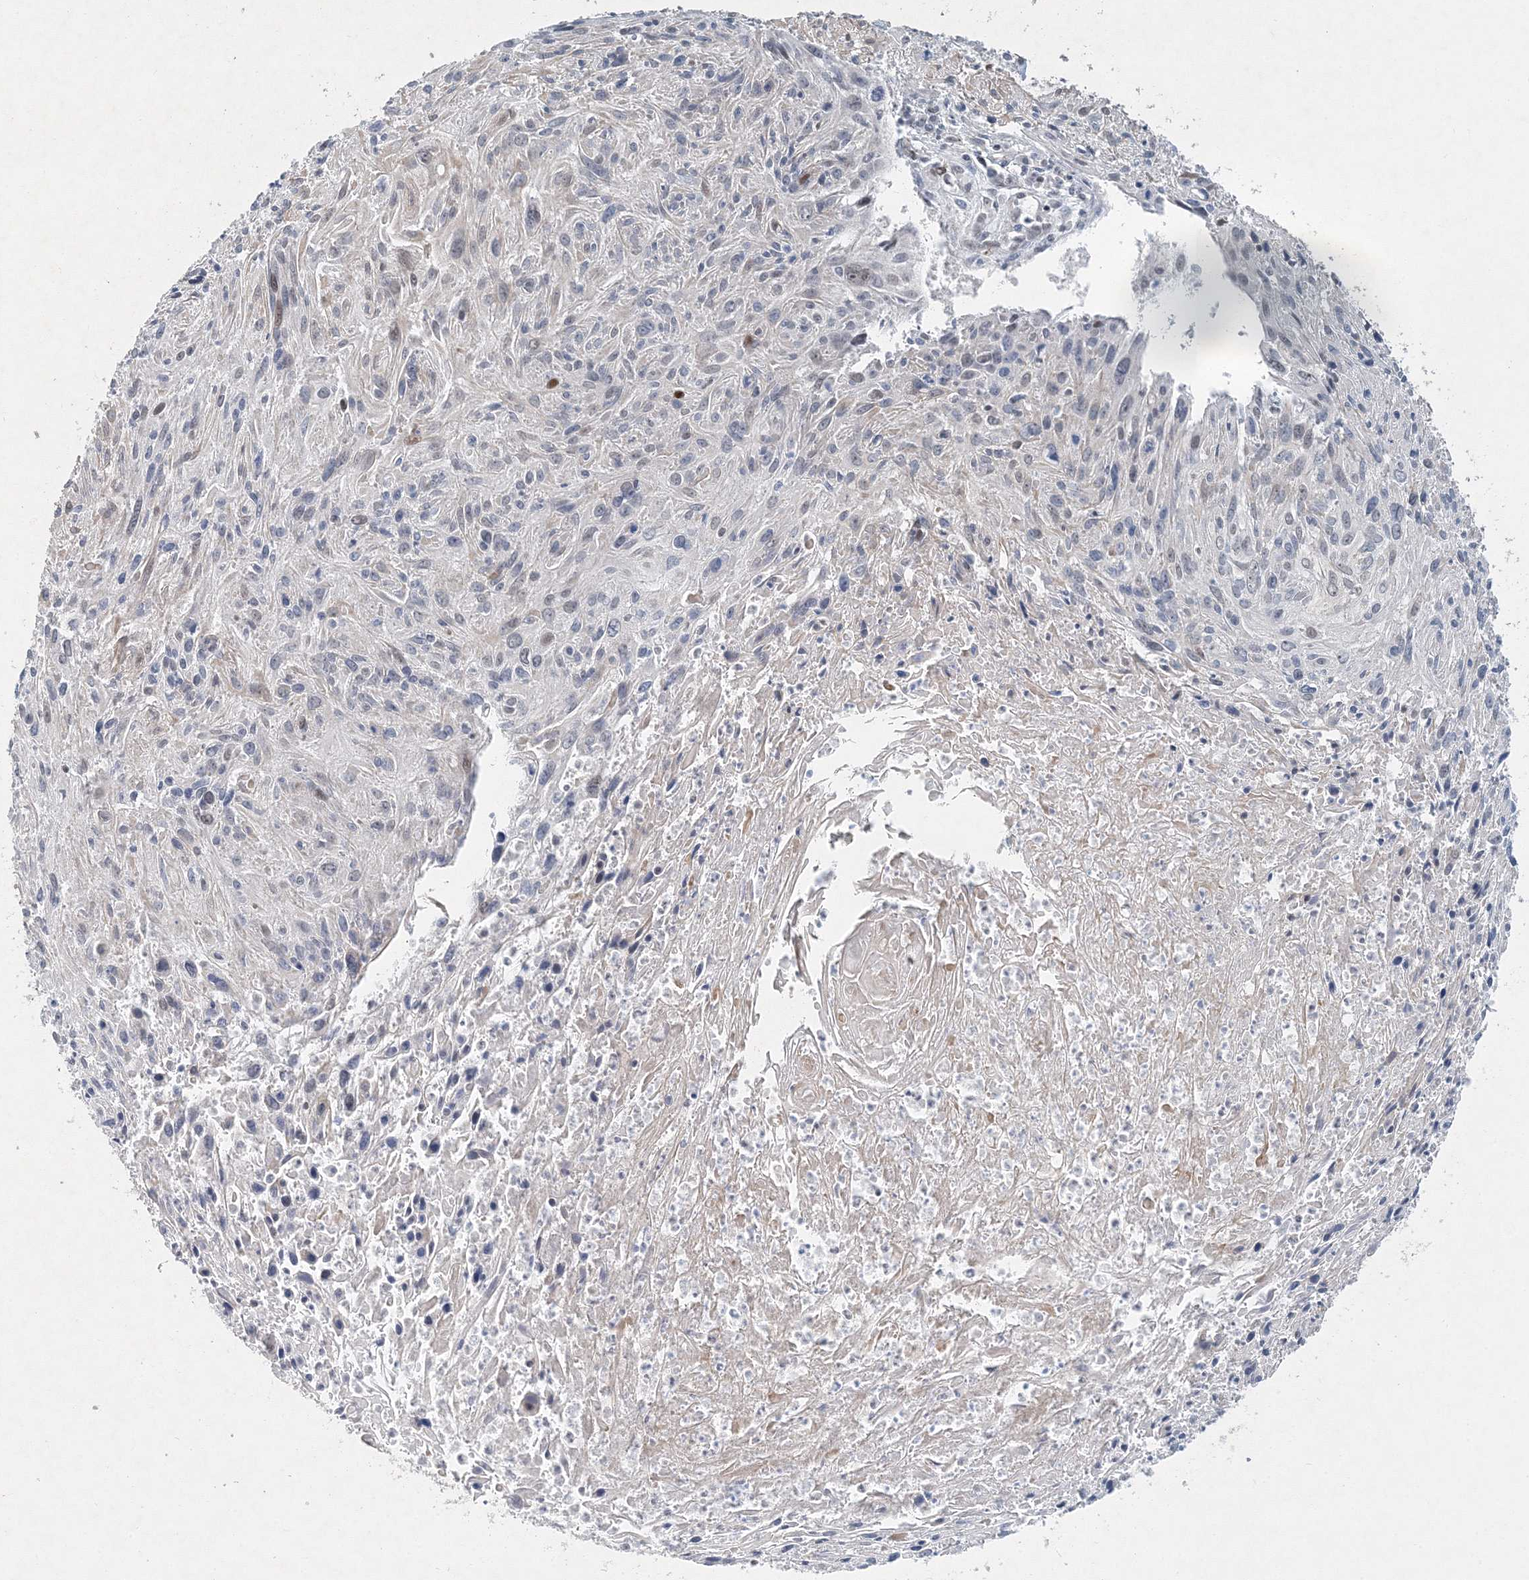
{"staining": {"intensity": "negative", "quantity": "none", "location": "none"}, "tissue": "cervical cancer", "cell_type": "Tumor cells", "image_type": "cancer", "snomed": [{"axis": "morphology", "description": "Squamous cell carcinoma, NOS"}, {"axis": "topography", "description": "Cervix"}], "caption": "There is no significant expression in tumor cells of cervical cancer. Nuclei are stained in blue.", "gene": "UIMC1", "patient": {"sex": "female", "age": 51}}